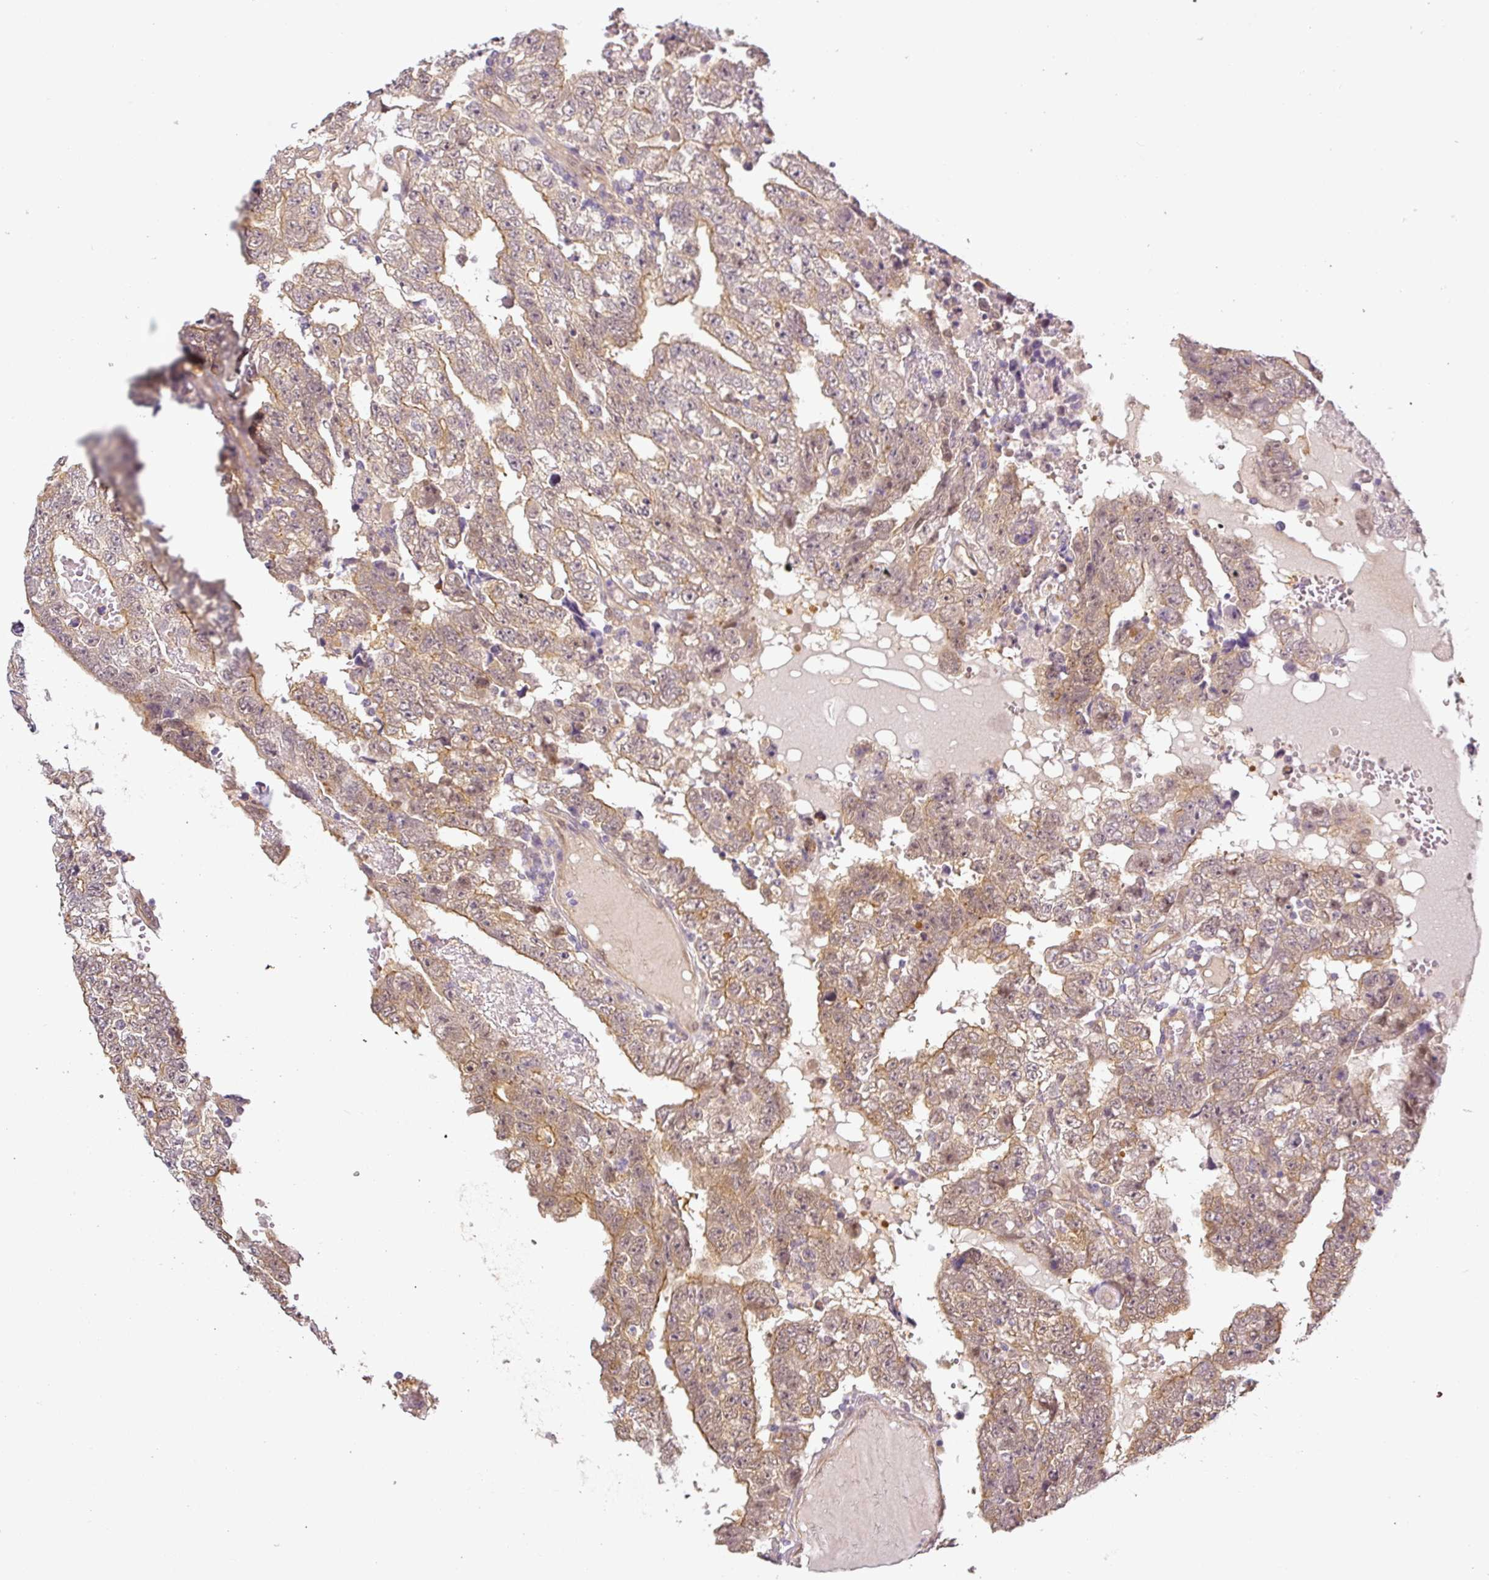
{"staining": {"intensity": "weak", "quantity": "<25%", "location": "cytoplasmic/membranous"}, "tissue": "testis cancer", "cell_type": "Tumor cells", "image_type": "cancer", "snomed": [{"axis": "morphology", "description": "Carcinoma, Embryonal, NOS"}, {"axis": "topography", "description": "Testis"}], "caption": "This is a photomicrograph of IHC staining of testis embryonal carcinoma, which shows no staining in tumor cells.", "gene": "ANKRD18A", "patient": {"sex": "male", "age": 25}}